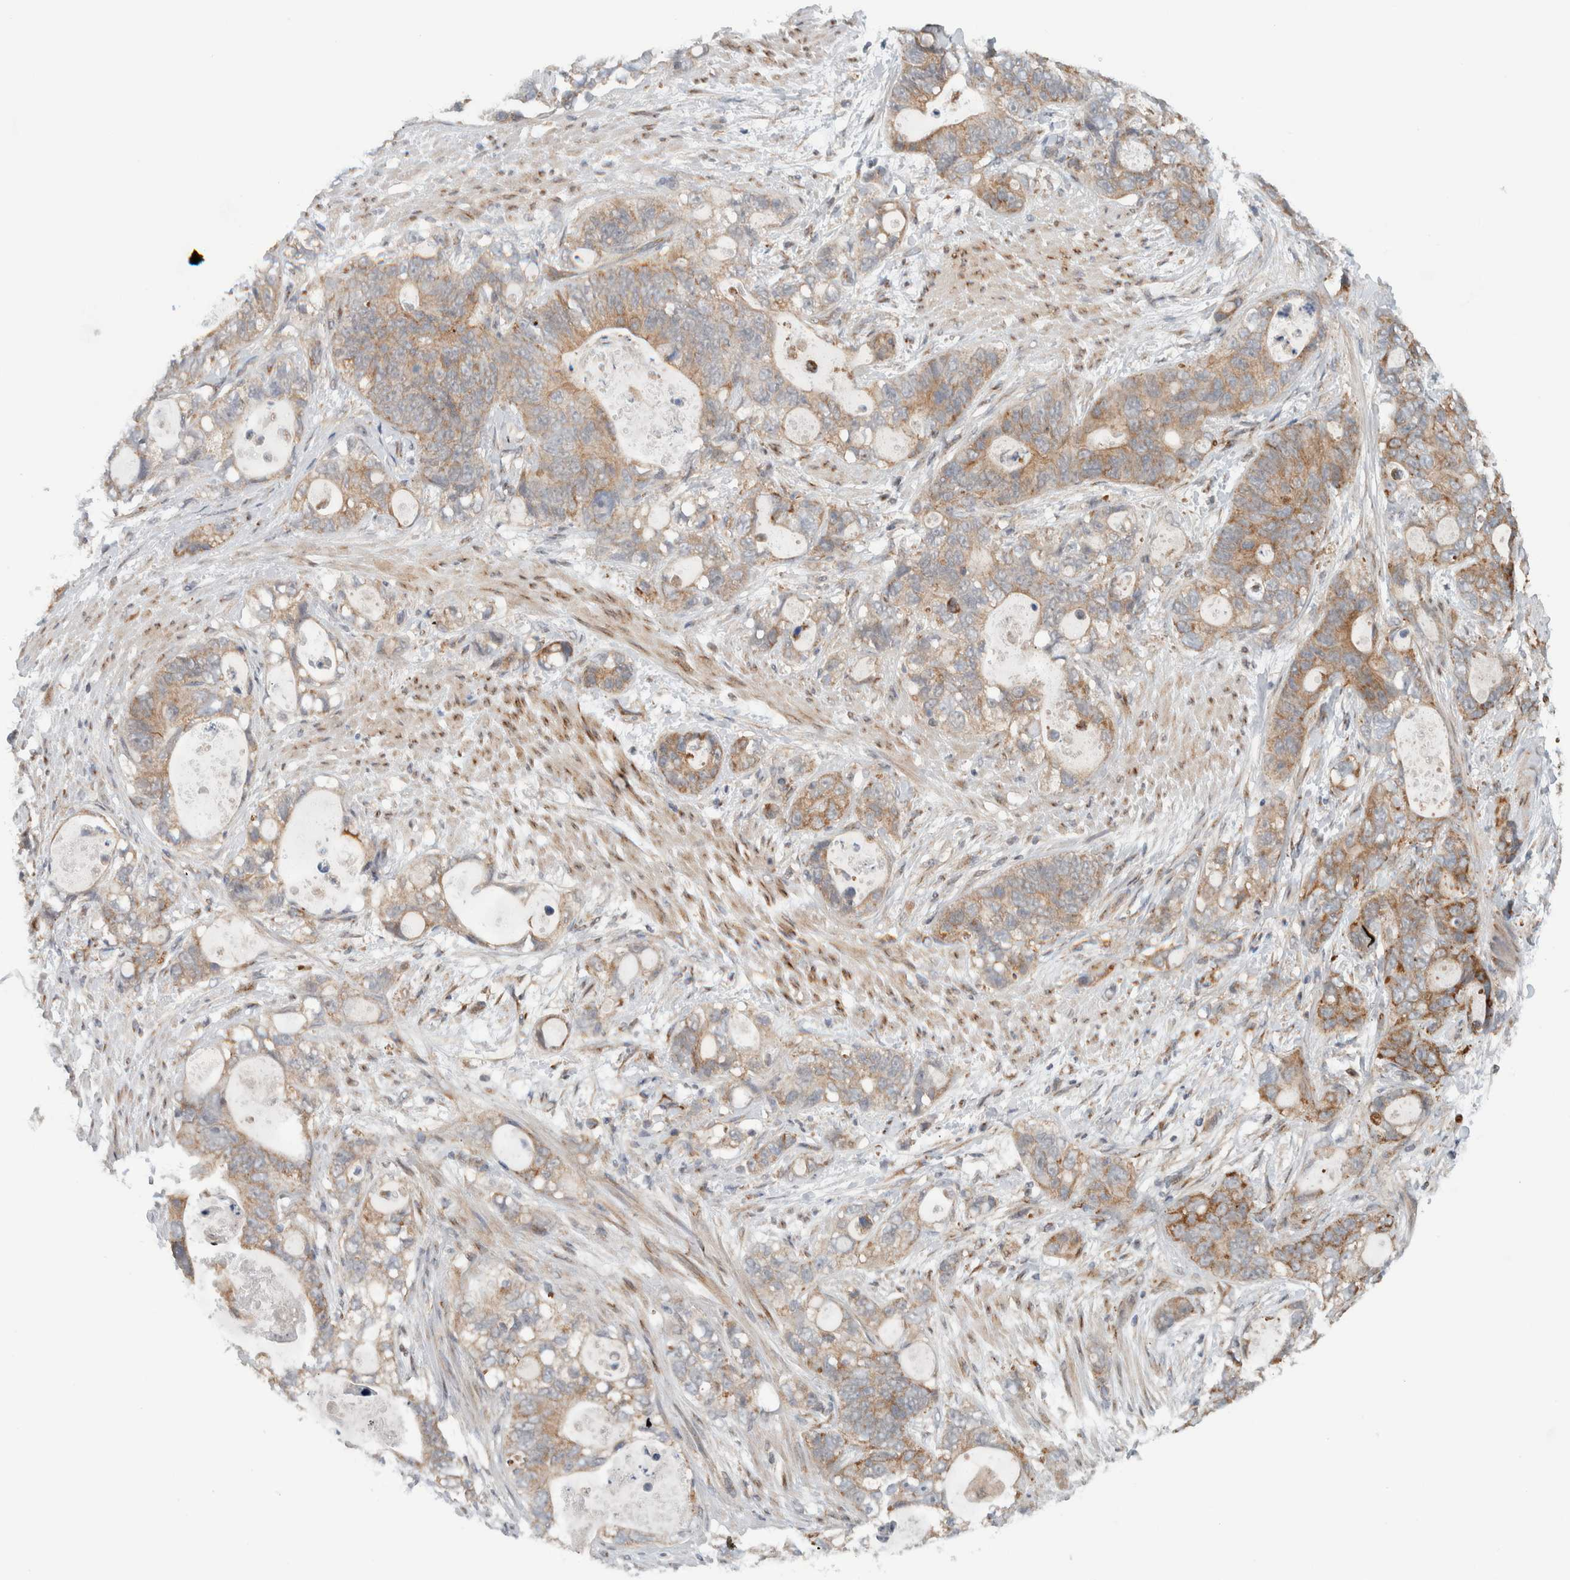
{"staining": {"intensity": "moderate", "quantity": ">75%", "location": "cytoplasmic/membranous"}, "tissue": "stomach cancer", "cell_type": "Tumor cells", "image_type": "cancer", "snomed": [{"axis": "morphology", "description": "Normal tissue, NOS"}, {"axis": "morphology", "description": "Adenocarcinoma, NOS"}, {"axis": "topography", "description": "Stomach"}], "caption": "Stomach cancer stained with a protein marker displays moderate staining in tumor cells.", "gene": "RERE", "patient": {"sex": "female", "age": 89}}